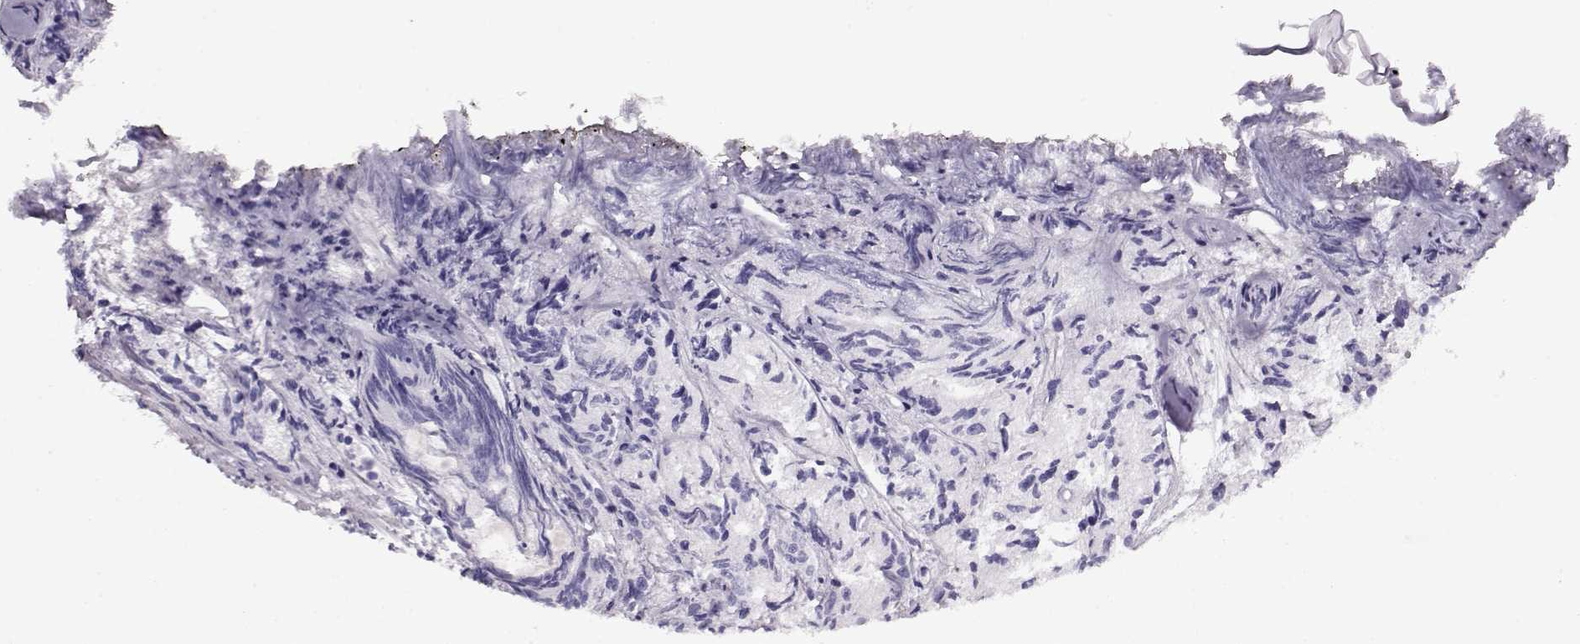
{"staining": {"intensity": "negative", "quantity": "none", "location": "none"}, "tissue": "prostate cancer", "cell_type": "Tumor cells", "image_type": "cancer", "snomed": [{"axis": "morphology", "description": "Adenocarcinoma, Medium grade"}, {"axis": "topography", "description": "Prostate"}], "caption": "Medium-grade adenocarcinoma (prostate) stained for a protein using immunohistochemistry (IHC) shows no expression tumor cells.", "gene": "ACTN2", "patient": {"sex": "male", "age": 74}}